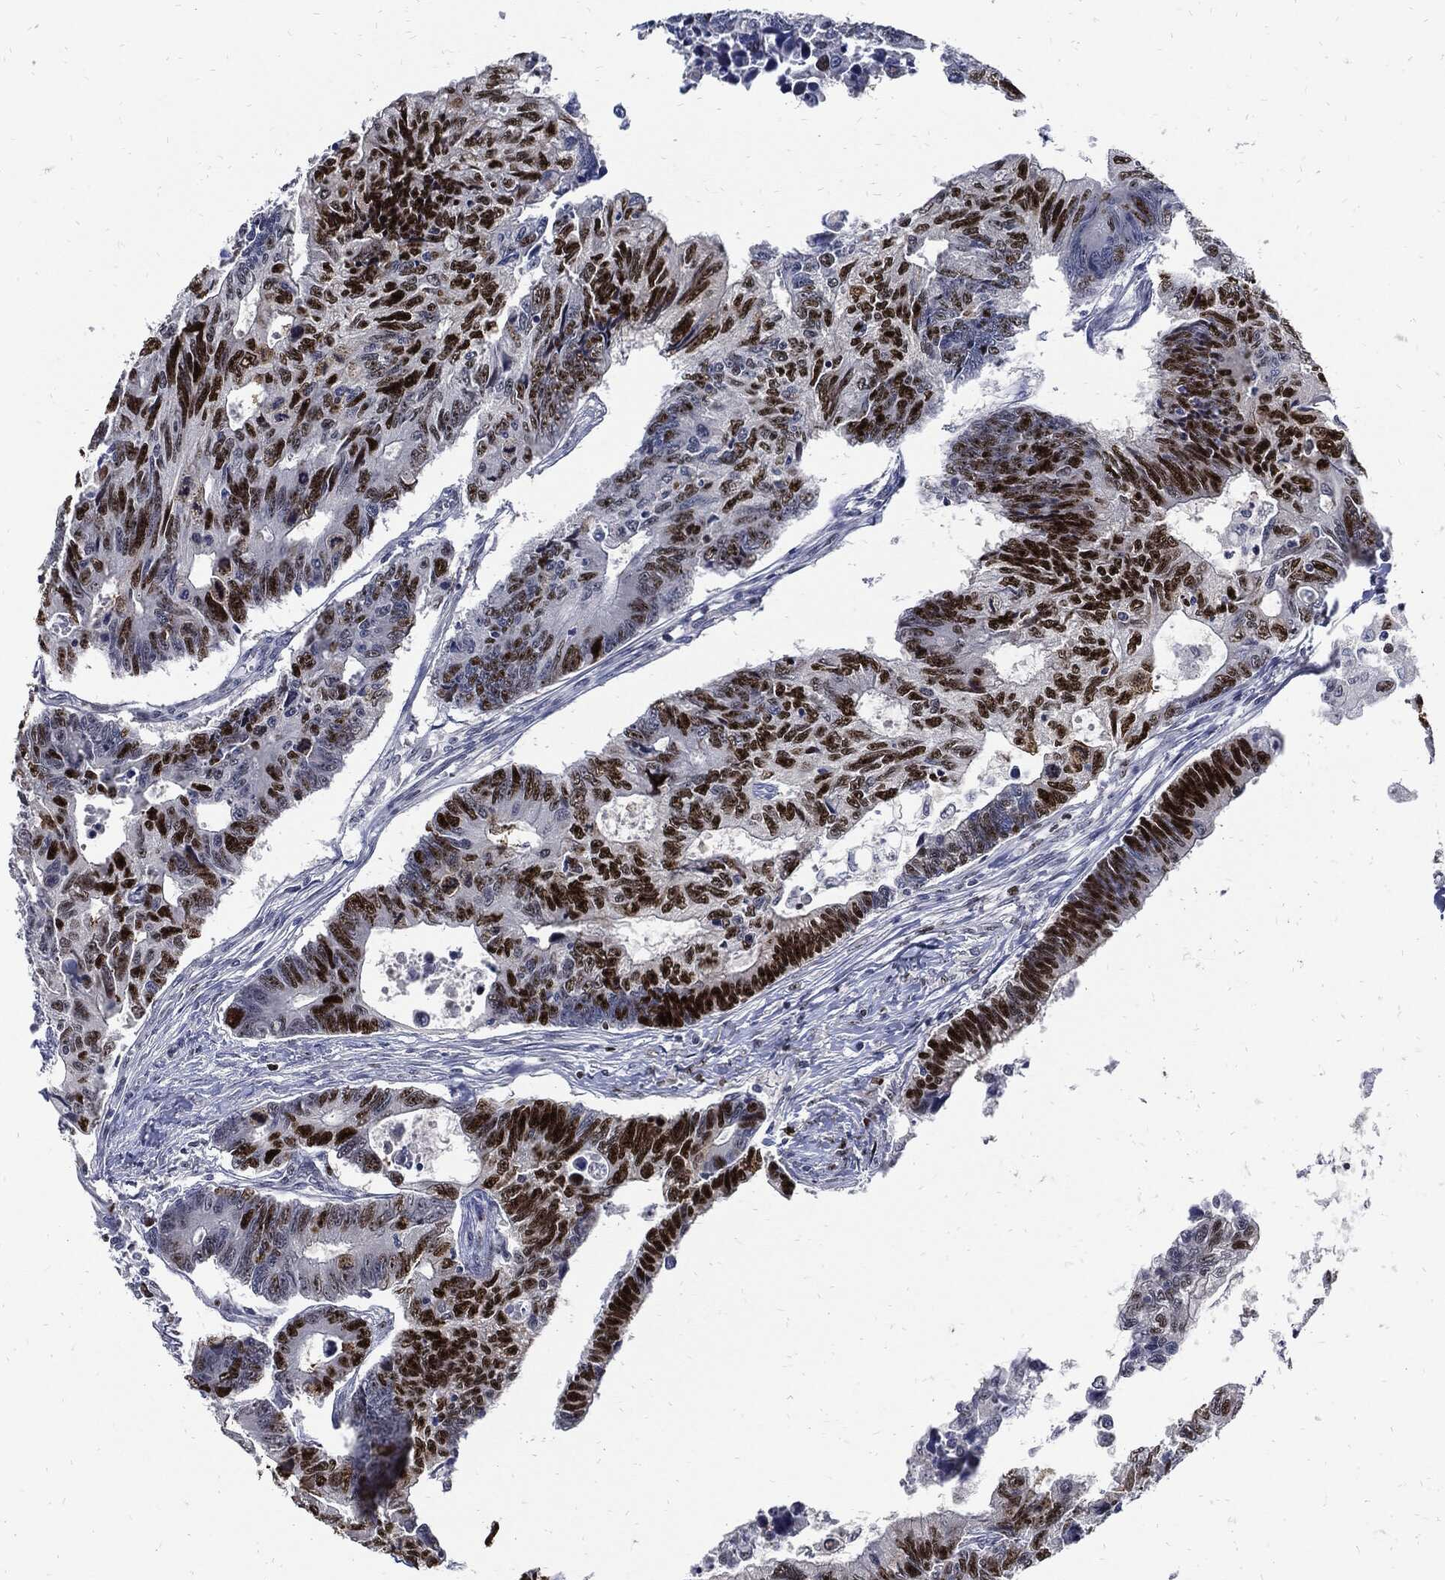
{"staining": {"intensity": "strong", "quantity": ">75%", "location": "nuclear"}, "tissue": "colorectal cancer", "cell_type": "Tumor cells", "image_type": "cancer", "snomed": [{"axis": "morphology", "description": "Adenocarcinoma, NOS"}, {"axis": "topography", "description": "Colon"}], "caption": "Colorectal cancer stained with a brown dye shows strong nuclear positive positivity in approximately >75% of tumor cells.", "gene": "NBN", "patient": {"sex": "female", "age": 77}}